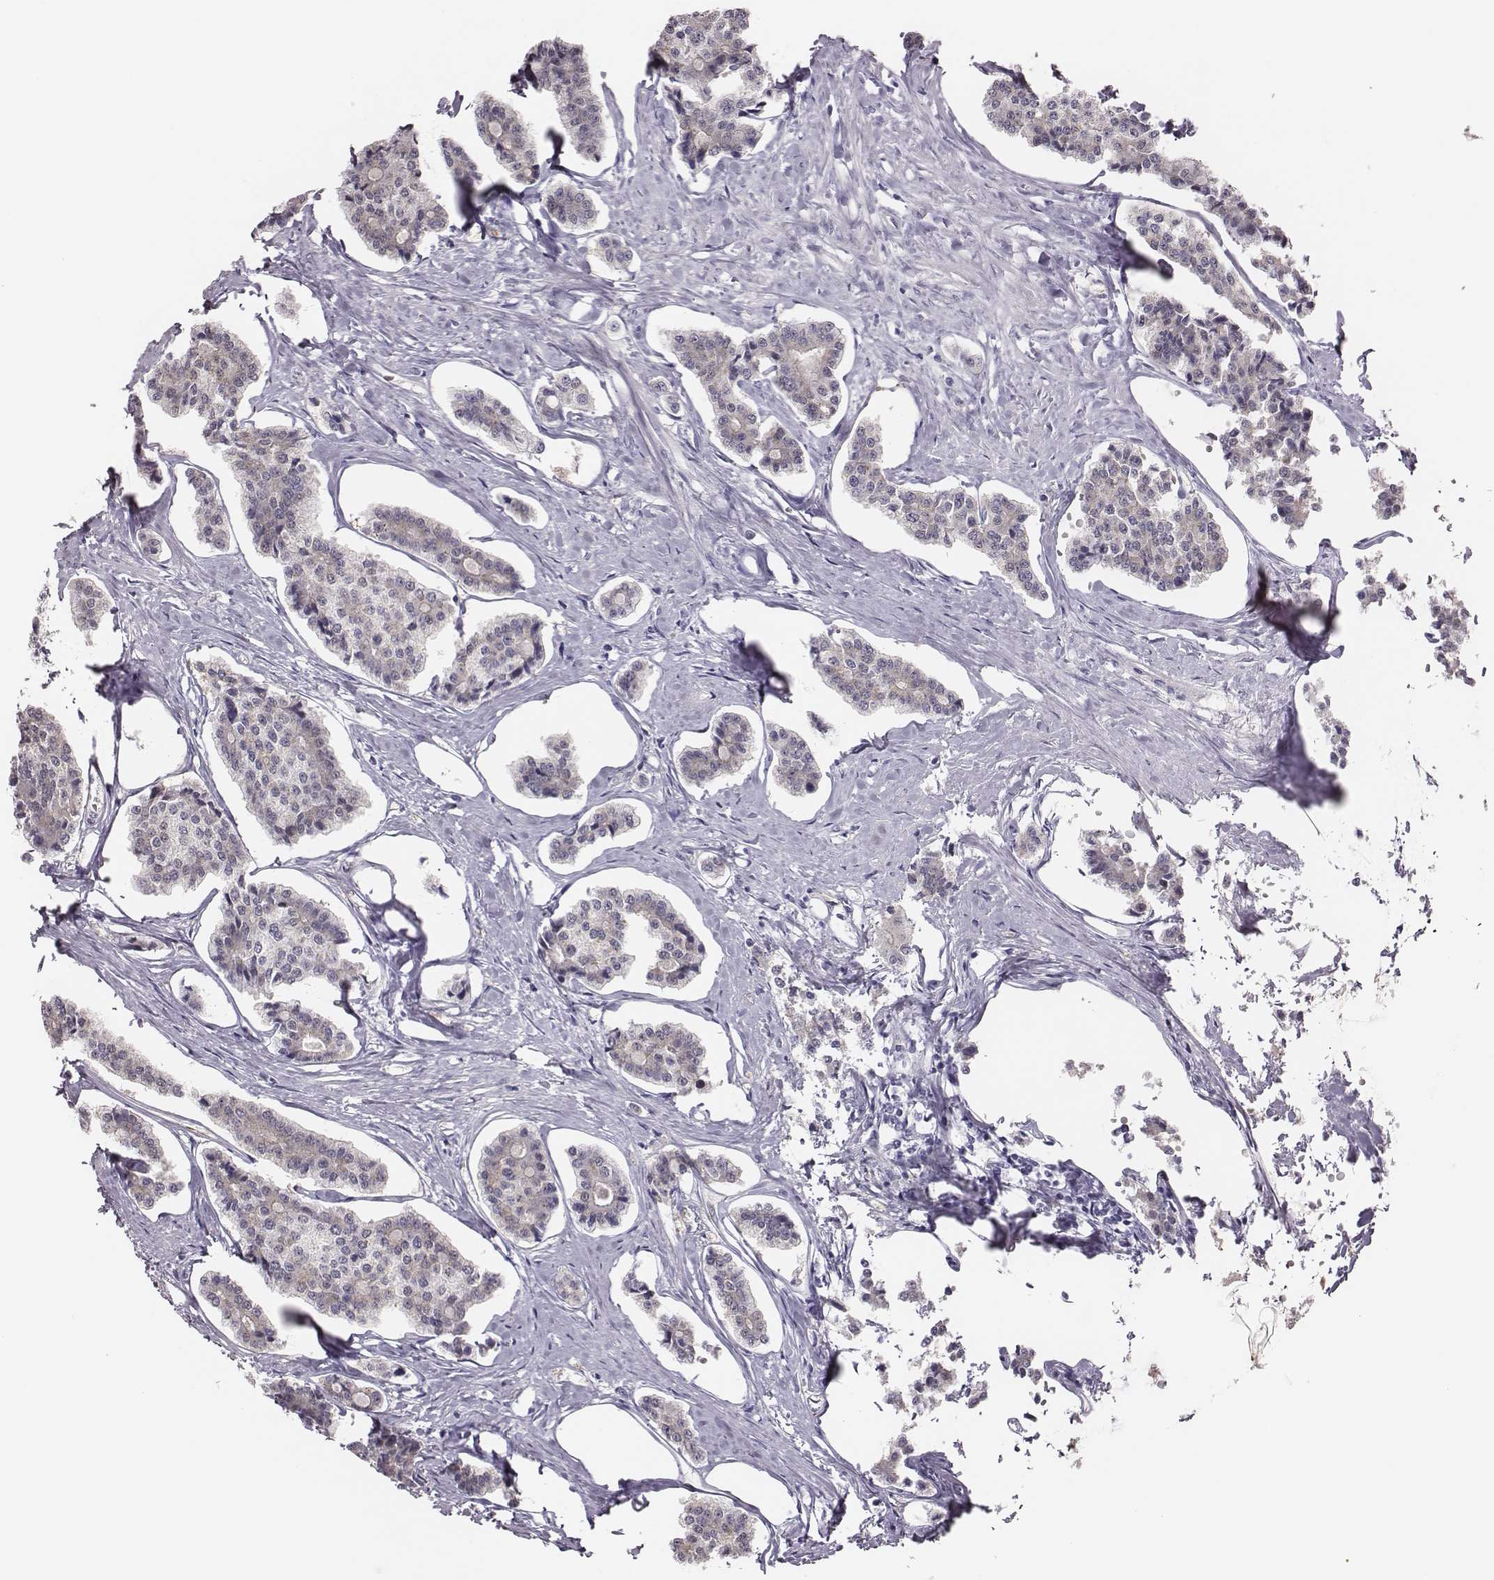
{"staining": {"intensity": "negative", "quantity": "none", "location": "none"}, "tissue": "carcinoid", "cell_type": "Tumor cells", "image_type": "cancer", "snomed": [{"axis": "morphology", "description": "Carcinoid, malignant, NOS"}, {"axis": "topography", "description": "Small intestine"}], "caption": "Immunohistochemistry (IHC) of malignant carcinoid reveals no positivity in tumor cells.", "gene": "SCML2", "patient": {"sex": "female", "age": 65}}